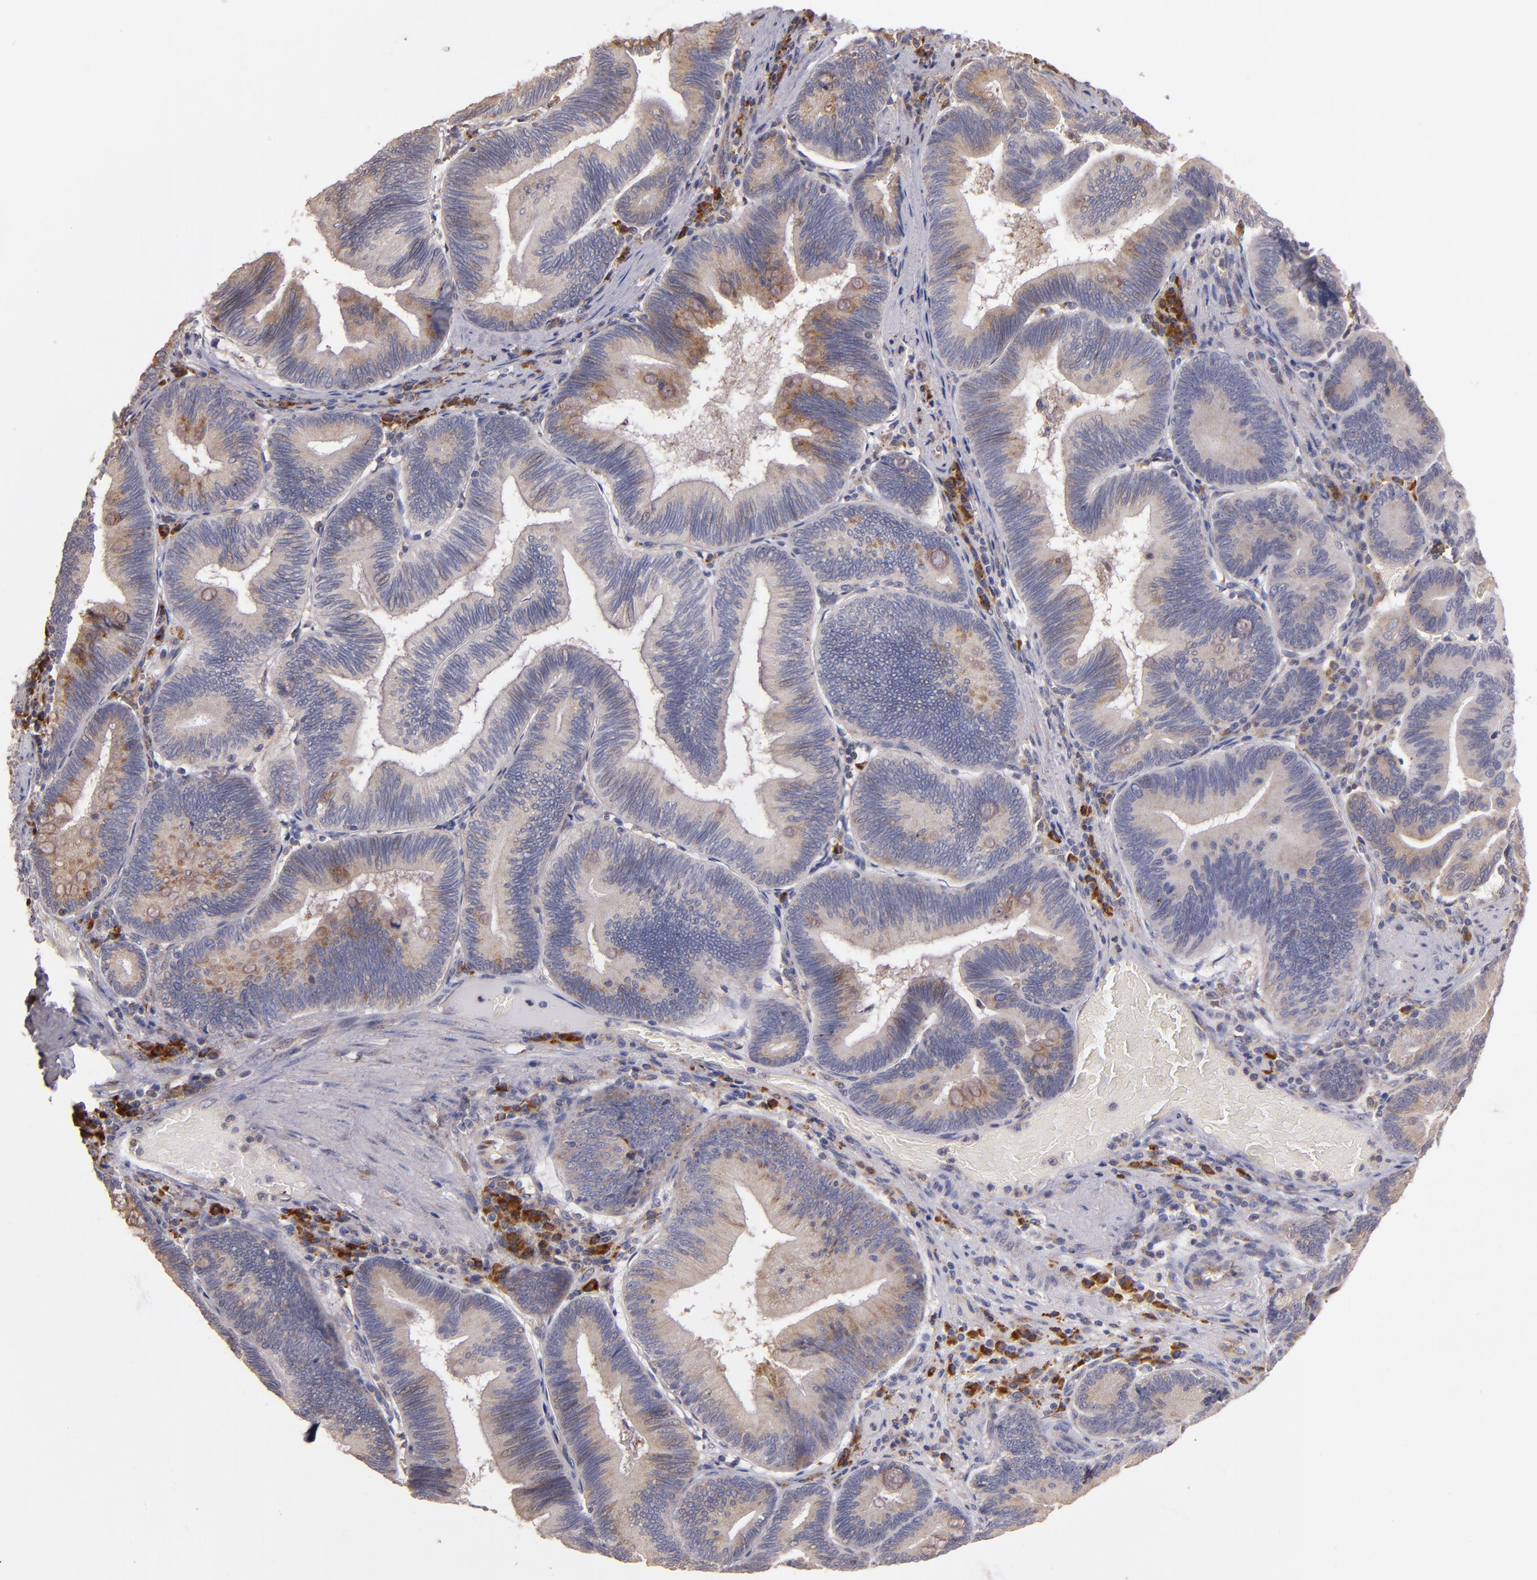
{"staining": {"intensity": "weak", "quantity": ">75%", "location": "cytoplasmic/membranous"}, "tissue": "pancreatic cancer", "cell_type": "Tumor cells", "image_type": "cancer", "snomed": [{"axis": "morphology", "description": "Adenocarcinoma, NOS"}, {"axis": "topography", "description": "Pancreas"}], "caption": "Immunohistochemistry image of pancreatic cancer (adenocarcinoma) stained for a protein (brown), which demonstrates low levels of weak cytoplasmic/membranous staining in about >75% of tumor cells.", "gene": "IFIH1", "patient": {"sex": "male", "age": 82}}